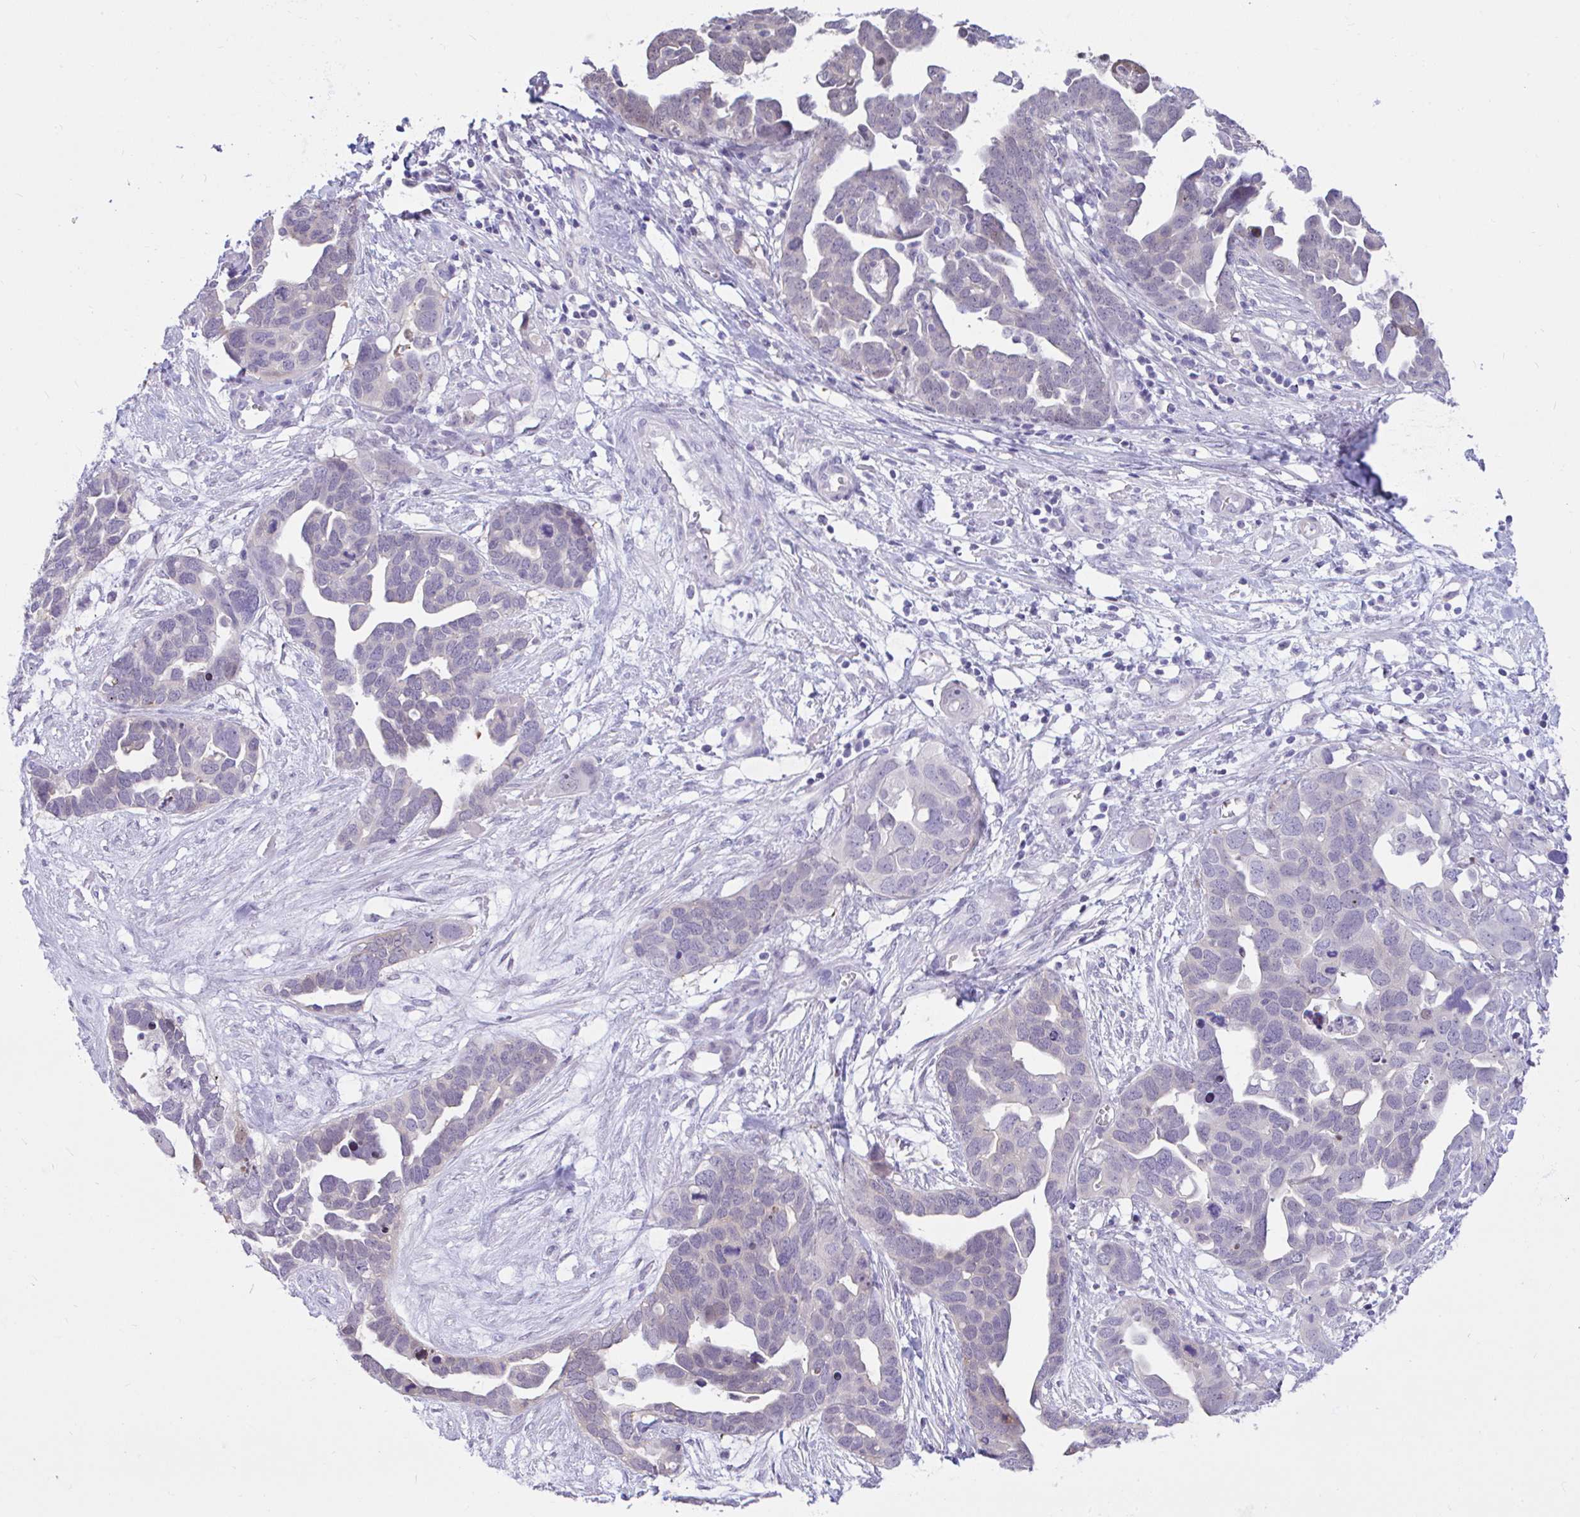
{"staining": {"intensity": "negative", "quantity": "none", "location": "none"}, "tissue": "ovarian cancer", "cell_type": "Tumor cells", "image_type": "cancer", "snomed": [{"axis": "morphology", "description": "Cystadenocarcinoma, serous, NOS"}, {"axis": "topography", "description": "Ovary"}], "caption": "Micrograph shows no protein staining in tumor cells of ovarian cancer (serous cystadenocarcinoma) tissue. The staining was performed using DAB (3,3'-diaminobenzidine) to visualize the protein expression in brown, while the nuclei were stained in blue with hematoxylin (Magnification: 20x).", "gene": "ZNF485", "patient": {"sex": "female", "age": 54}}